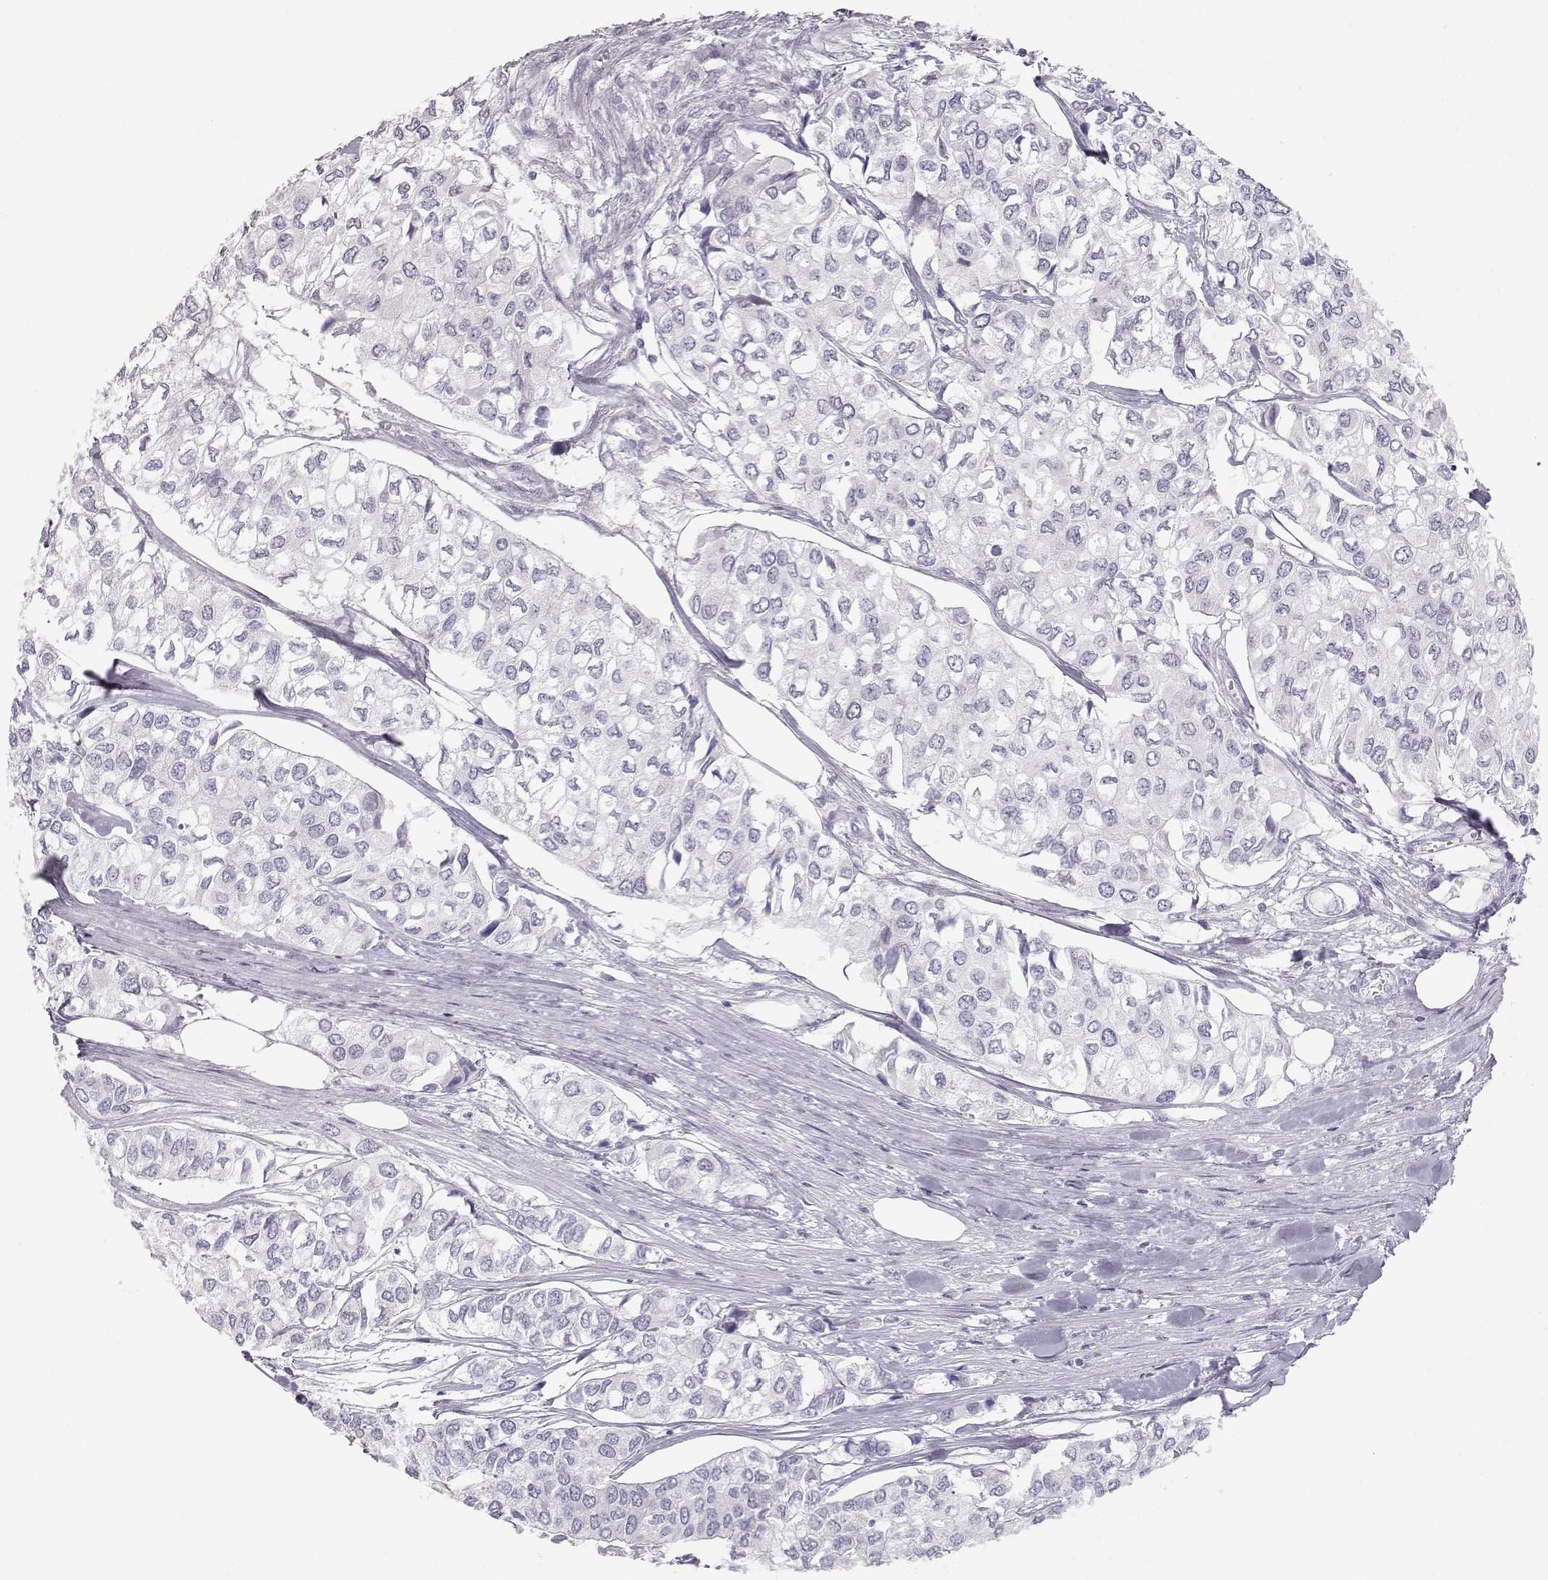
{"staining": {"intensity": "negative", "quantity": "none", "location": "none"}, "tissue": "urothelial cancer", "cell_type": "Tumor cells", "image_type": "cancer", "snomed": [{"axis": "morphology", "description": "Urothelial carcinoma, High grade"}, {"axis": "topography", "description": "Urinary bladder"}], "caption": "This image is of urothelial cancer stained with immunohistochemistry to label a protein in brown with the nuclei are counter-stained blue. There is no staining in tumor cells.", "gene": "LEPR", "patient": {"sex": "male", "age": 73}}